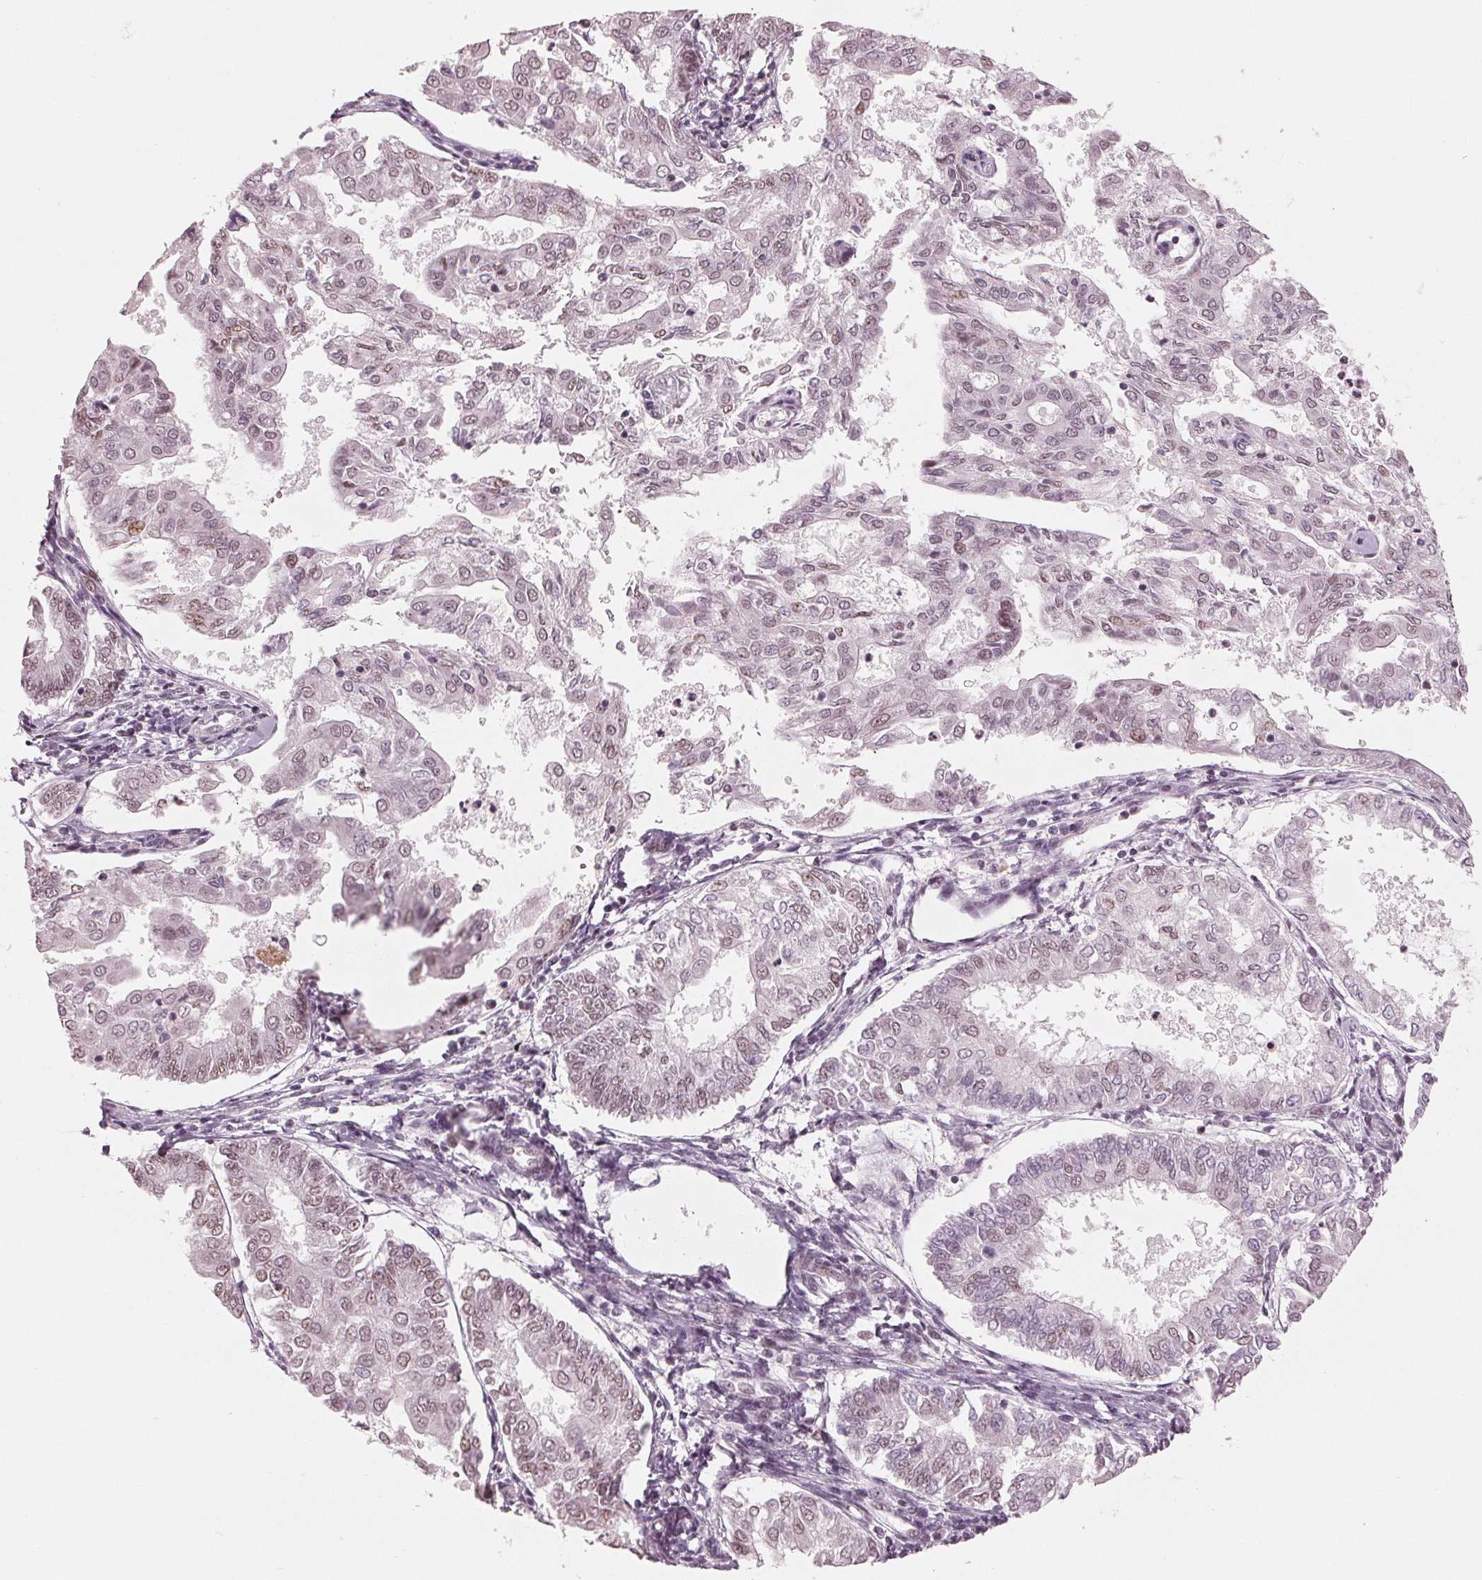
{"staining": {"intensity": "weak", "quantity": "25%-75%", "location": "nuclear"}, "tissue": "endometrial cancer", "cell_type": "Tumor cells", "image_type": "cancer", "snomed": [{"axis": "morphology", "description": "Adenocarcinoma, NOS"}, {"axis": "topography", "description": "Endometrium"}], "caption": "Endometrial adenocarcinoma stained with DAB (3,3'-diaminobenzidine) immunohistochemistry reveals low levels of weak nuclear staining in approximately 25%-75% of tumor cells.", "gene": "ADPRHL1", "patient": {"sex": "female", "age": 68}}